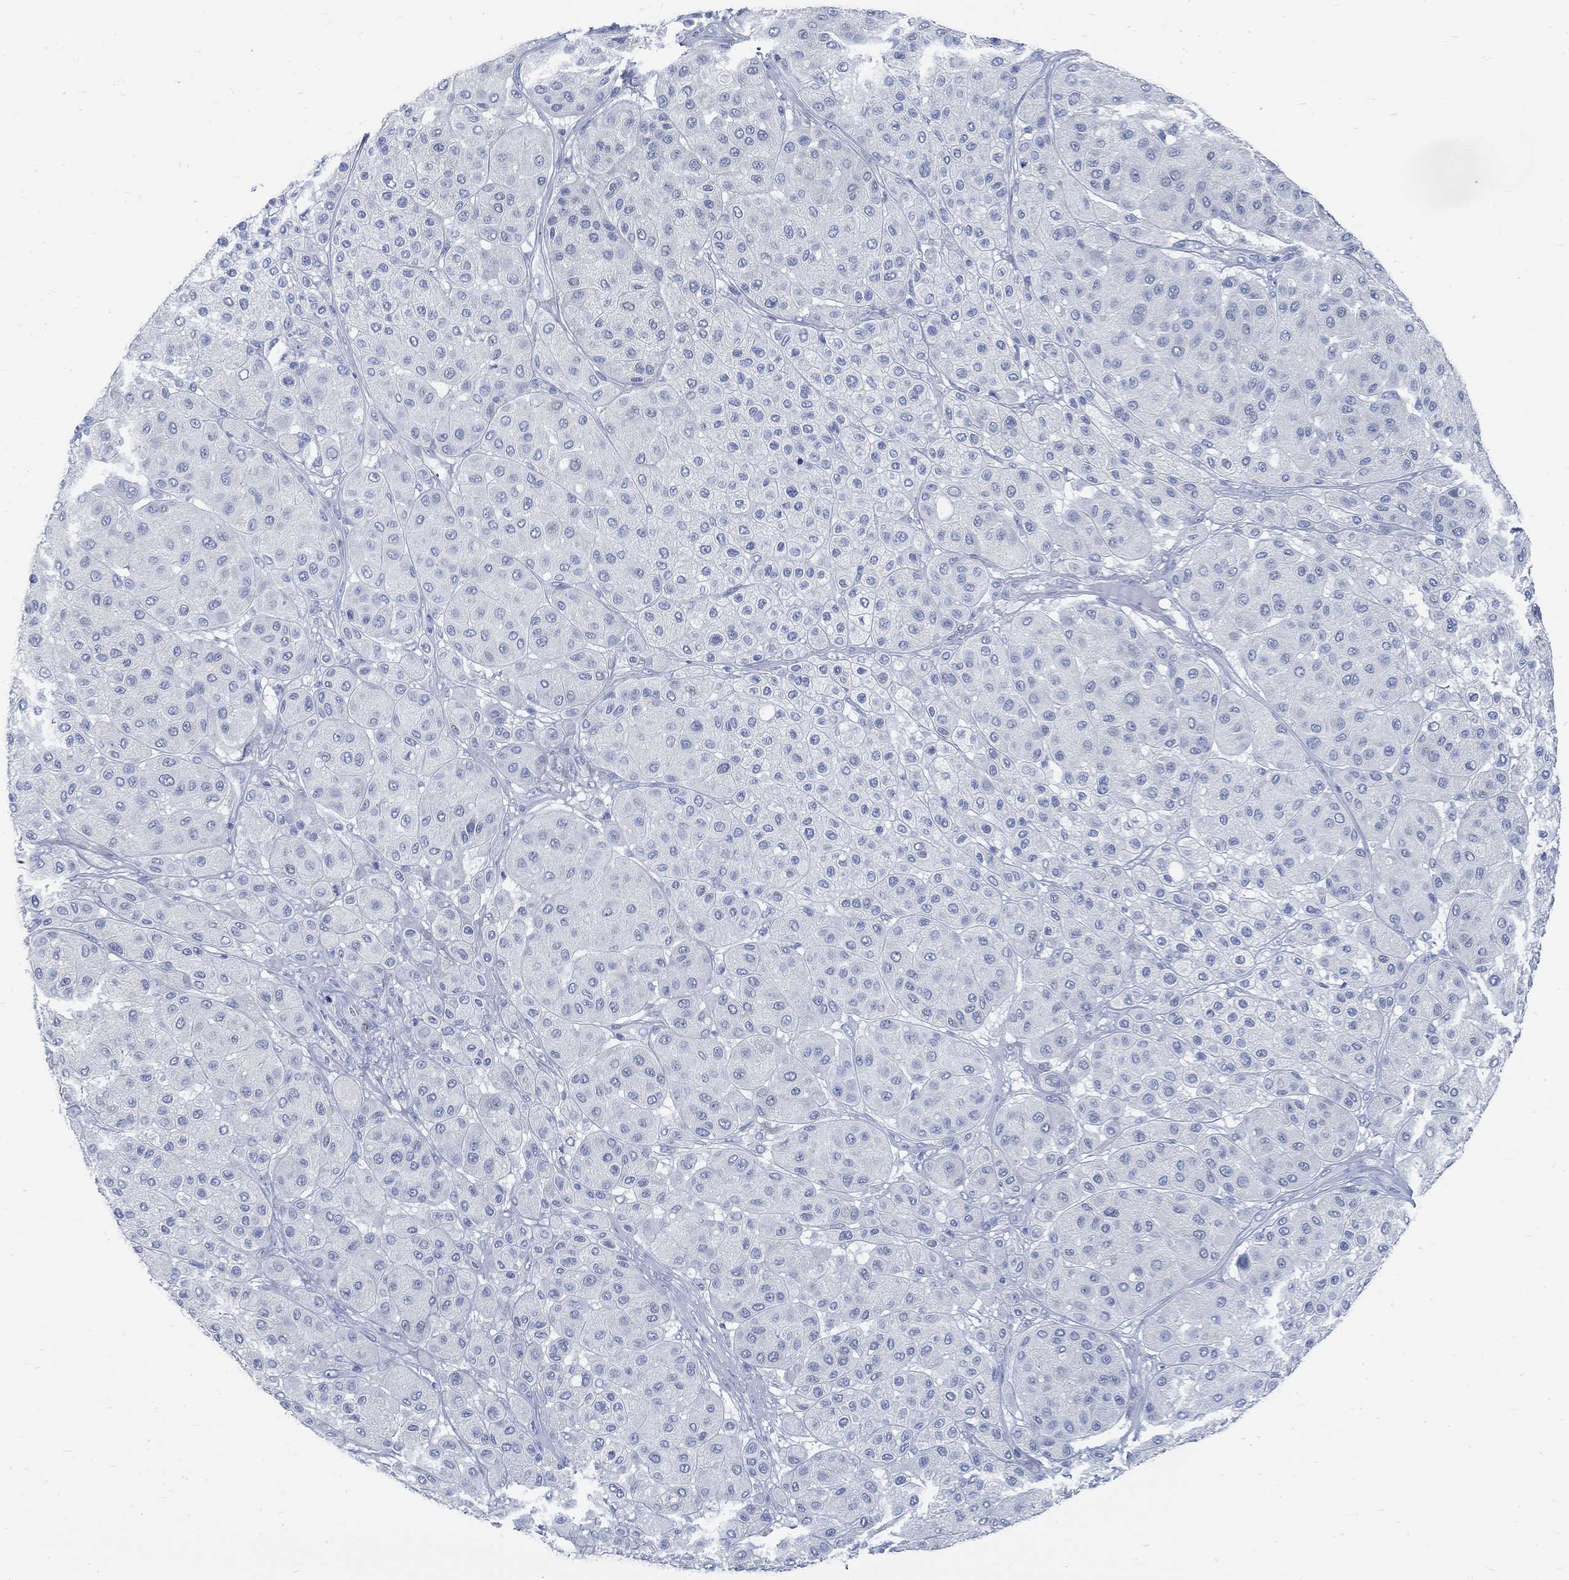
{"staining": {"intensity": "negative", "quantity": "none", "location": "none"}, "tissue": "melanoma", "cell_type": "Tumor cells", "image_type": "cancer", "snomed": [{"axis": "morphology", "description": "Malignant melanoma, Metastatic site"}, {"axis": "topography", "description": "Smooth muscle"}], "caption": "This is an IHC photomicrograph of human melanoma. There is no expression in tumor cells.", "gene": "RBM20", "patient": {"sex": "male", "age": 41}}